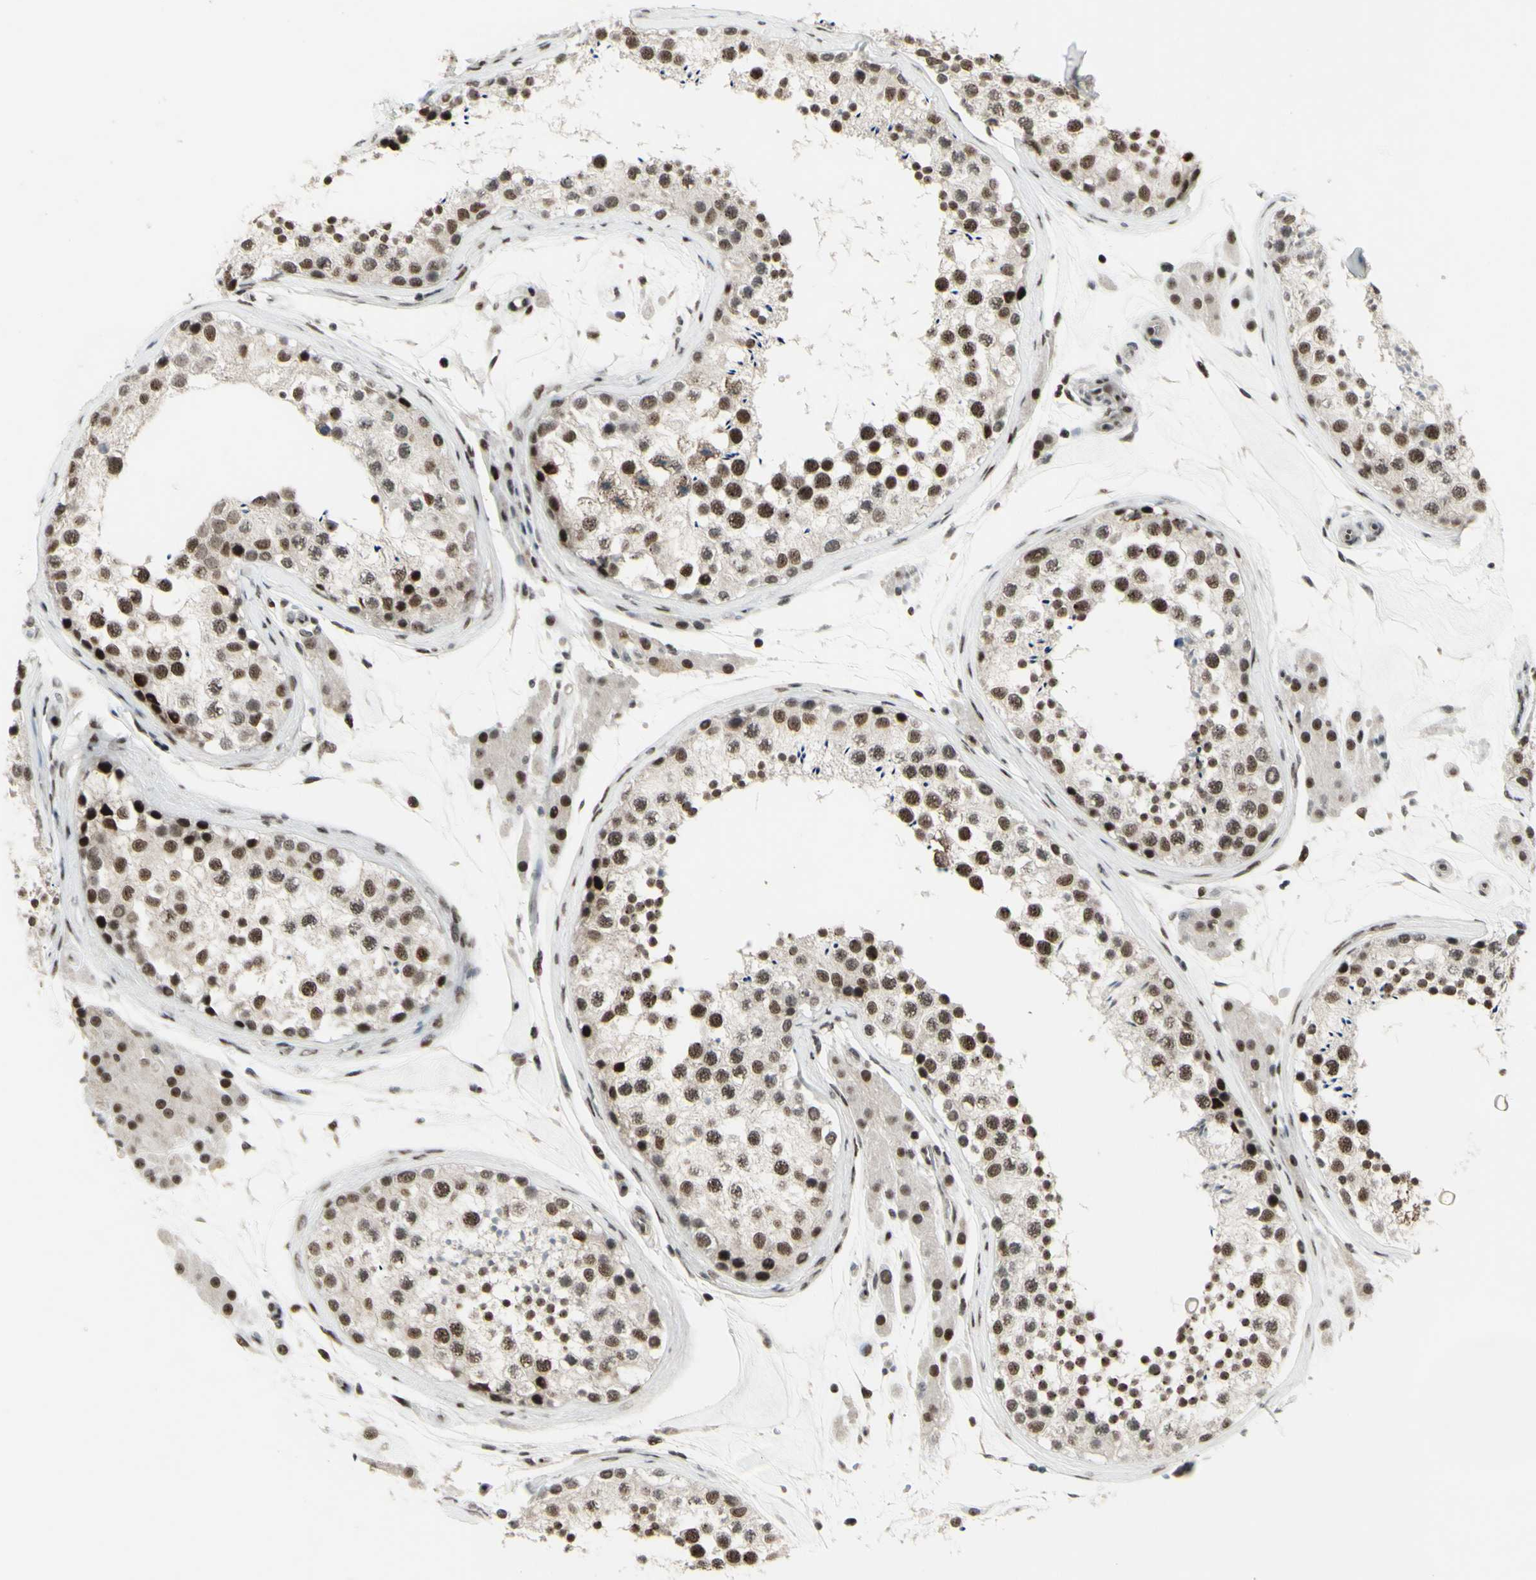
{"staining": {"intensity": "moderate", "quantity": ">75%", "location": "nuclear"}, "tissue": "testis", "cell_type": "Cells in seminiferous ducts", "image_type": "normal", "snomed": [{"axis": "morphology", "description": "Normal tissue, NOS"}, {"axis": "topography", "description": "Testis"}], "caption": "Brown immunohistochemical staining in benign human testis reveals moderate nuclear positivity in approximately >75% of cells in seminiferous ducts. (IHC, brightfield microscopy, high magnification).", "gene": "SUPT6H", "patient": {"sex": "male", "age": 46}}